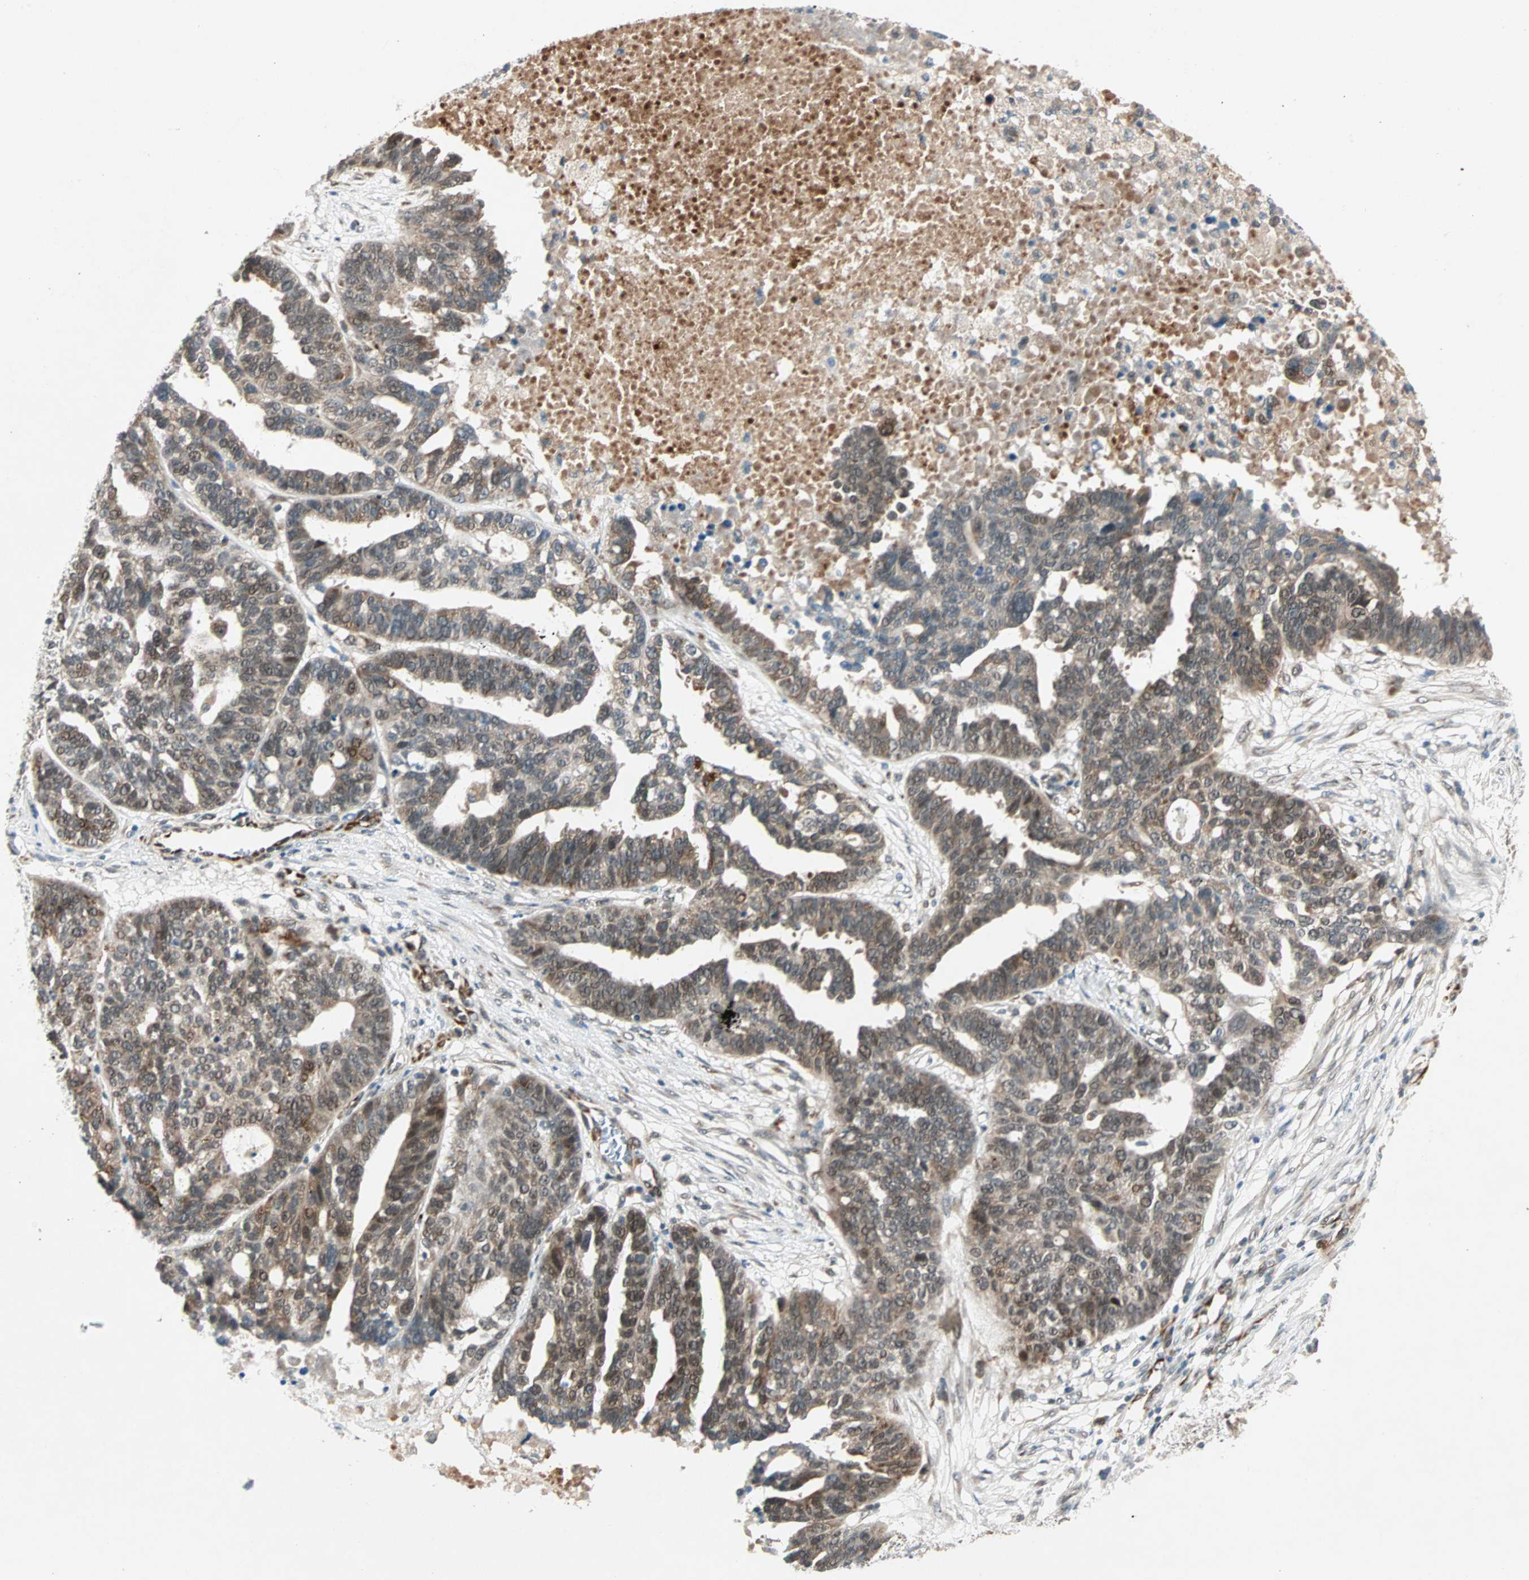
{"staining": {"intensity": "moderate", "quantity": ">75%", "location": "cytoplasmic/membranous,nuclear"}, "tissue": "ovarian cancer", "cell_type": "Tumor cells", "image_type": "cancer", "snomed": [{"axis": "morphology", "description": "Cystadenocarcinoma, serous, NOS"}, {"axis": "topography", "description": "Ovary"}], "caption": "Moderate cytoplasmic/membranous and nuclear protein expression is present in approximately >75% of tumor cells in ovarian cancer (serous cystadenocarcinoma).", "gene": "ZNF37A", "patient": {"sex": "female", "age": 59}}